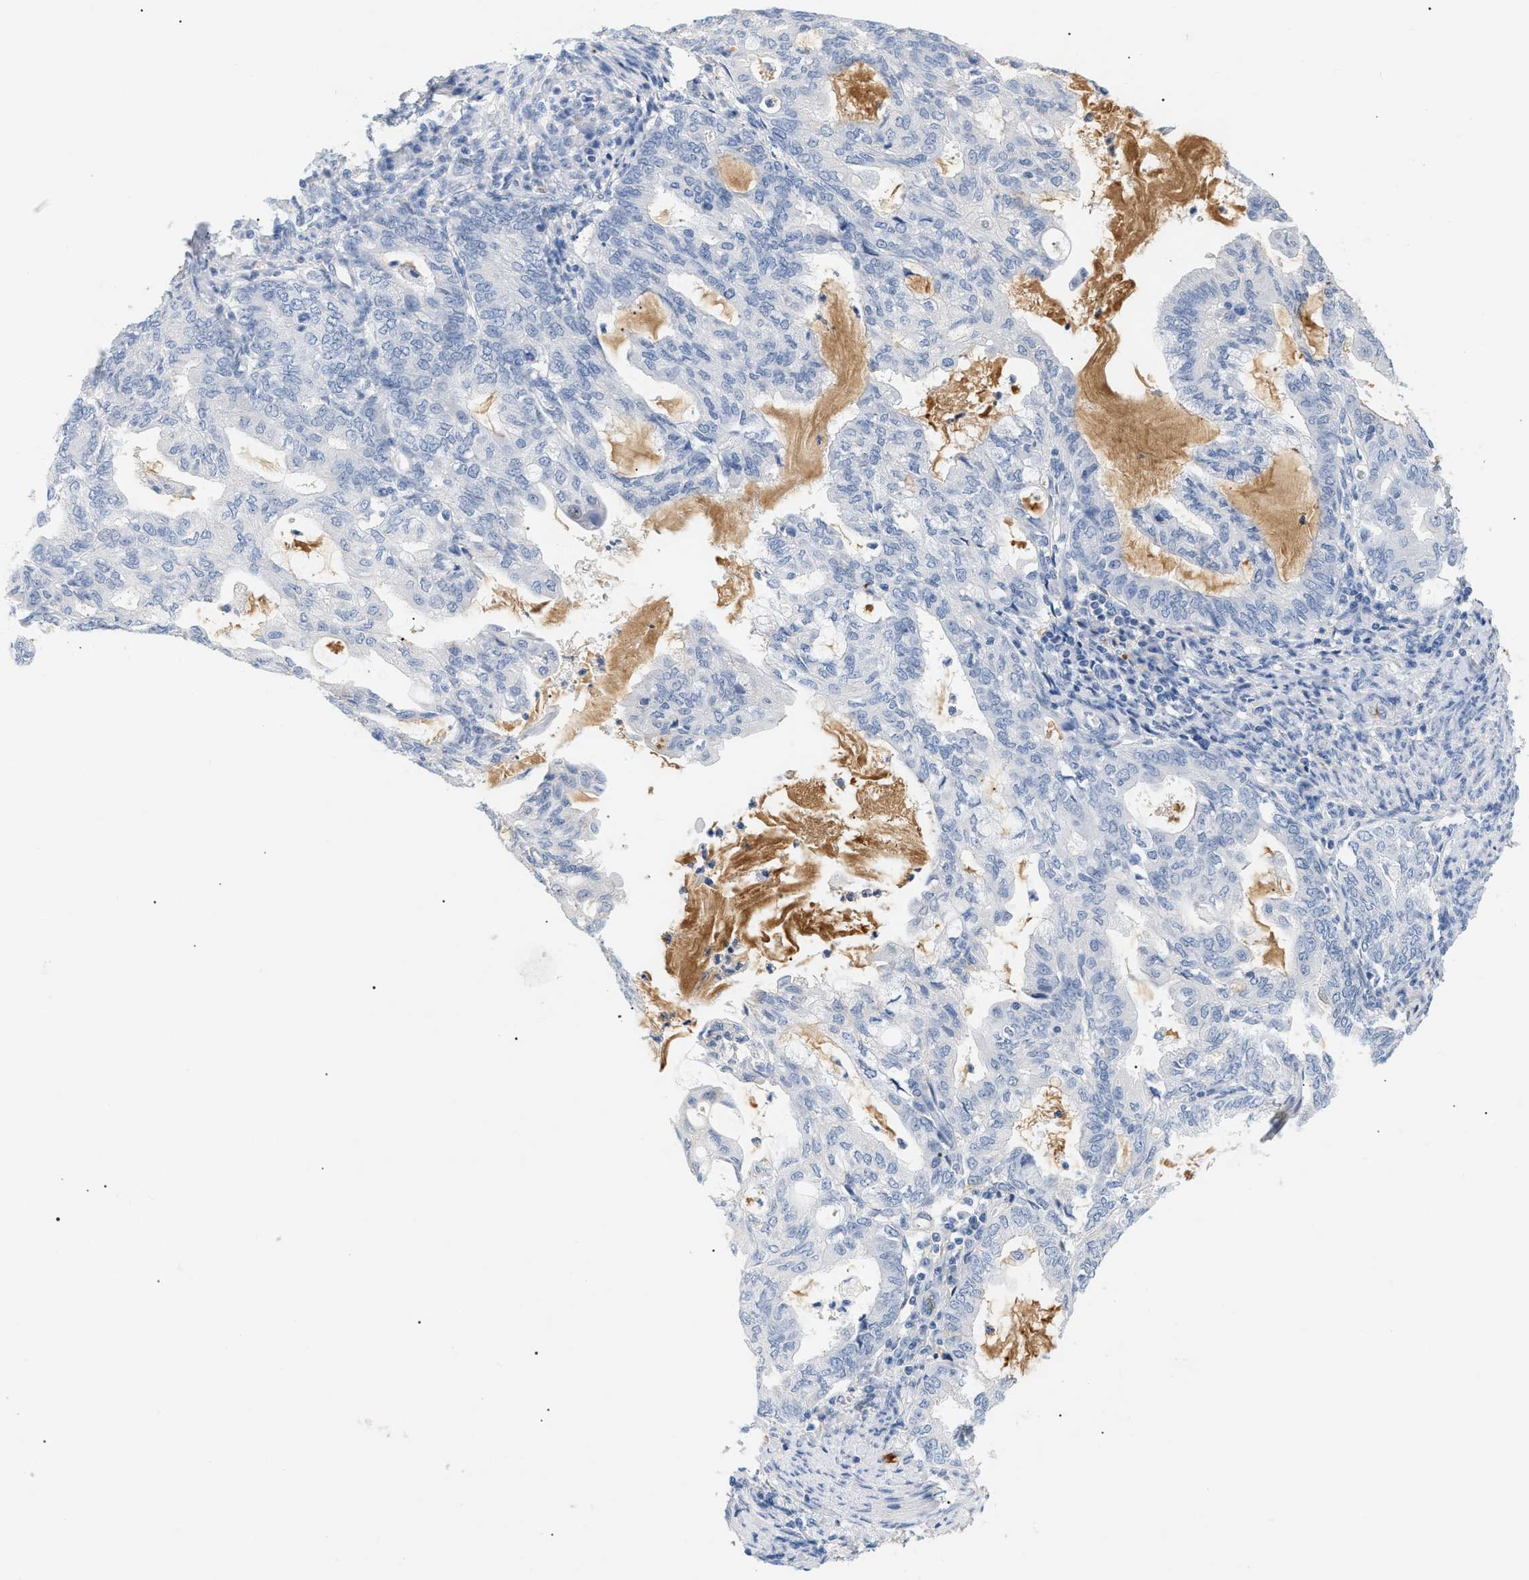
{"staining": {"intensity": "negative", "quantity": "none", "location": "none"}, "tissue": "endometrial cancer", "cell_type": "Tumor cells", "image_type": "cancer", "snomed": [{"axis": "morphology", "description": "Adenocarcinoma, NOS"}, {"axis": "topography", "description": "Endometrium"}], "caption": "High power microscopy micrograph of an IHC photomicrograph of adenocarcinoma (endometrial), revealing no significant staining in tumor cells. (DAB IHC with hematoxylin counter stain).", "gene": "CFH", "patient": {"sex": "female", "age": 86}}